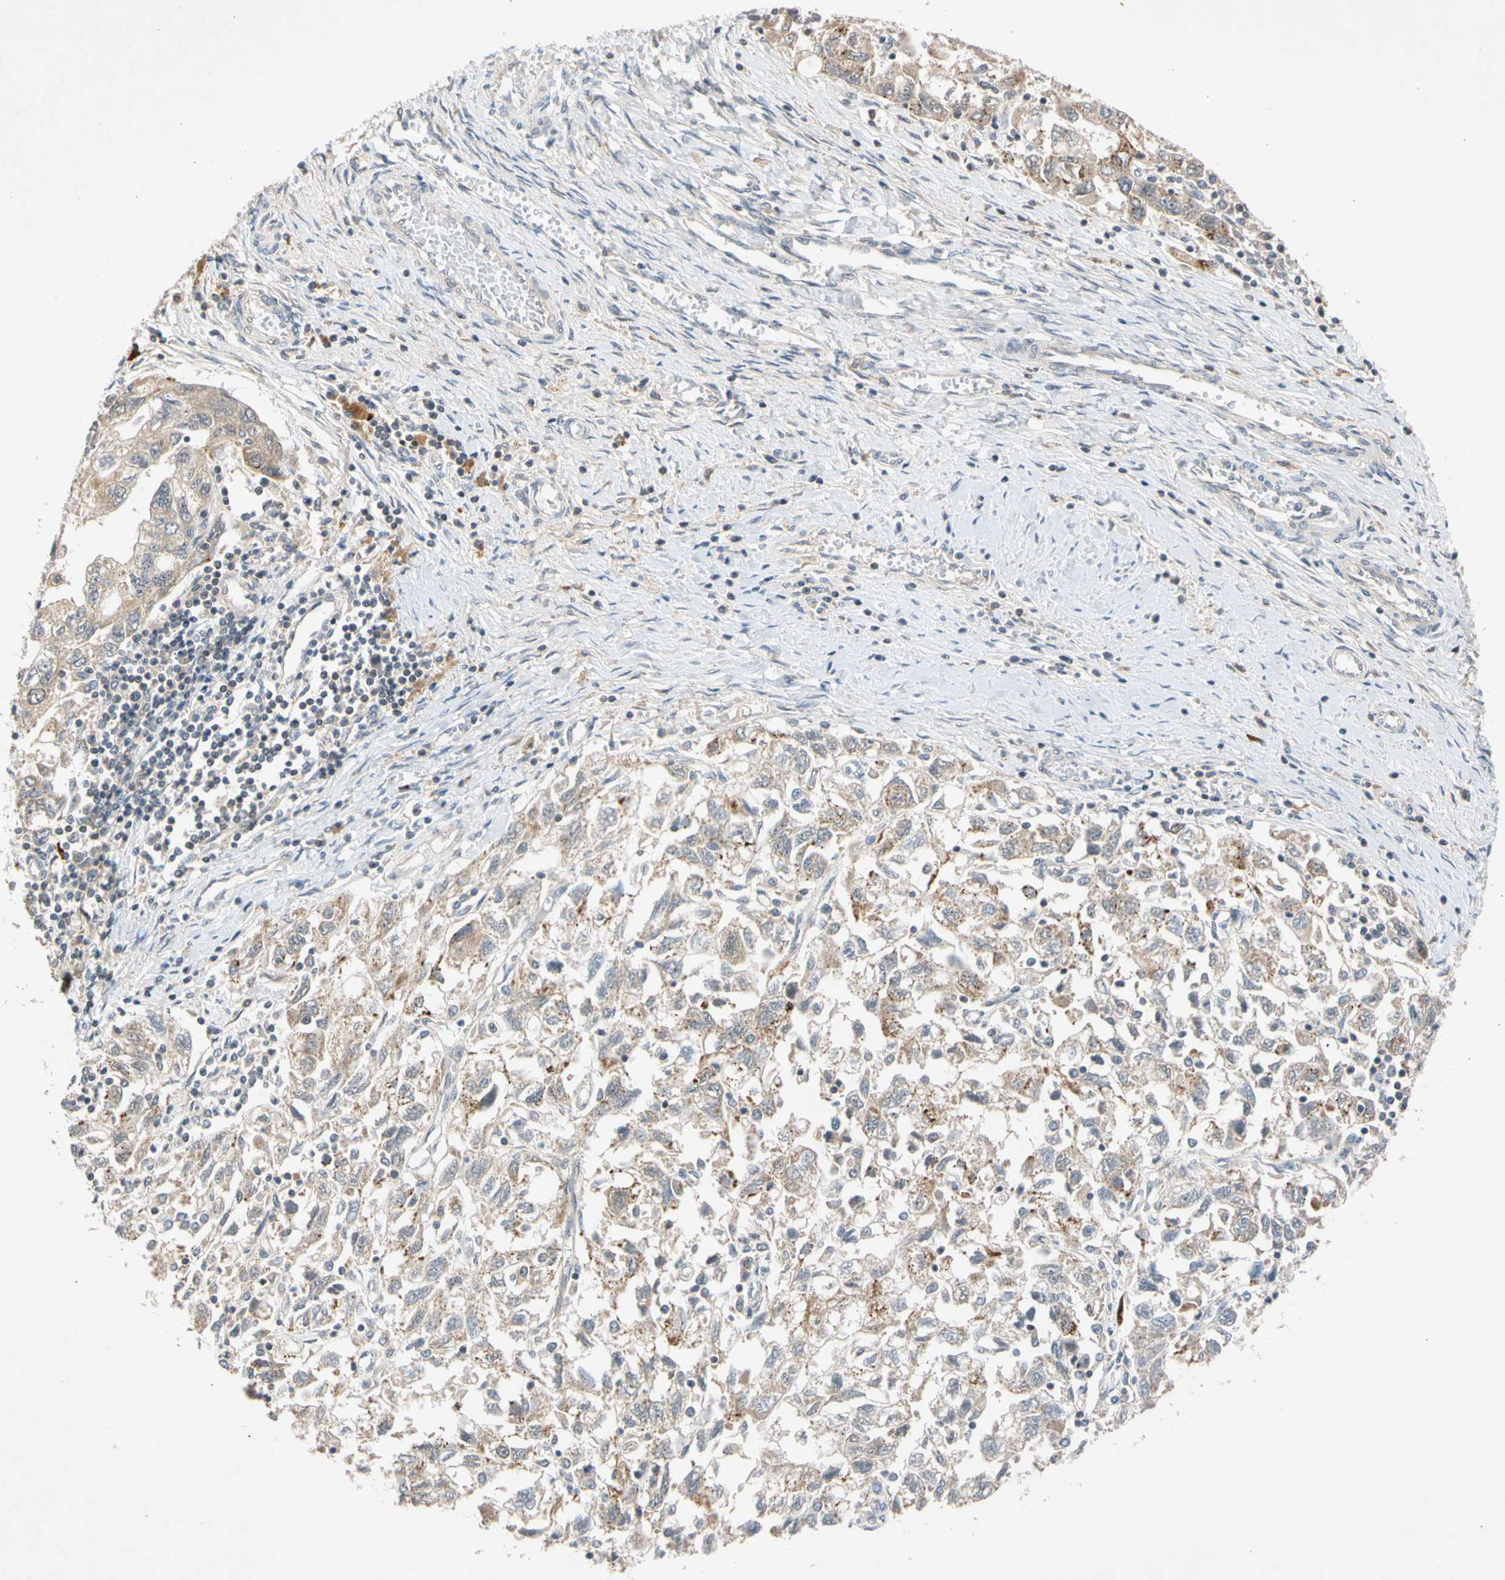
{"staining": {"intensity": "moderate", "quantity": "25%-75%", "location": "cytoplasmic/membranous"}, "tissue": "ovarian cancer", "cell_type": "Tumor cells", "image_type": "cancer", "snomed": [{"axis": "morphology", "description": "Carcinoma, NOS"}, {"axis": "morphology", "description": "Cystadenocarcinoma, serous, NOS"}, {"axis": "topography", "description": "Ovary"}], "caption": "Ovarian cancer stained with a protein marker displays moderate staining in tumor cells.", "gene": "CNST", "patient": {"sex": "female", "age": 69}}